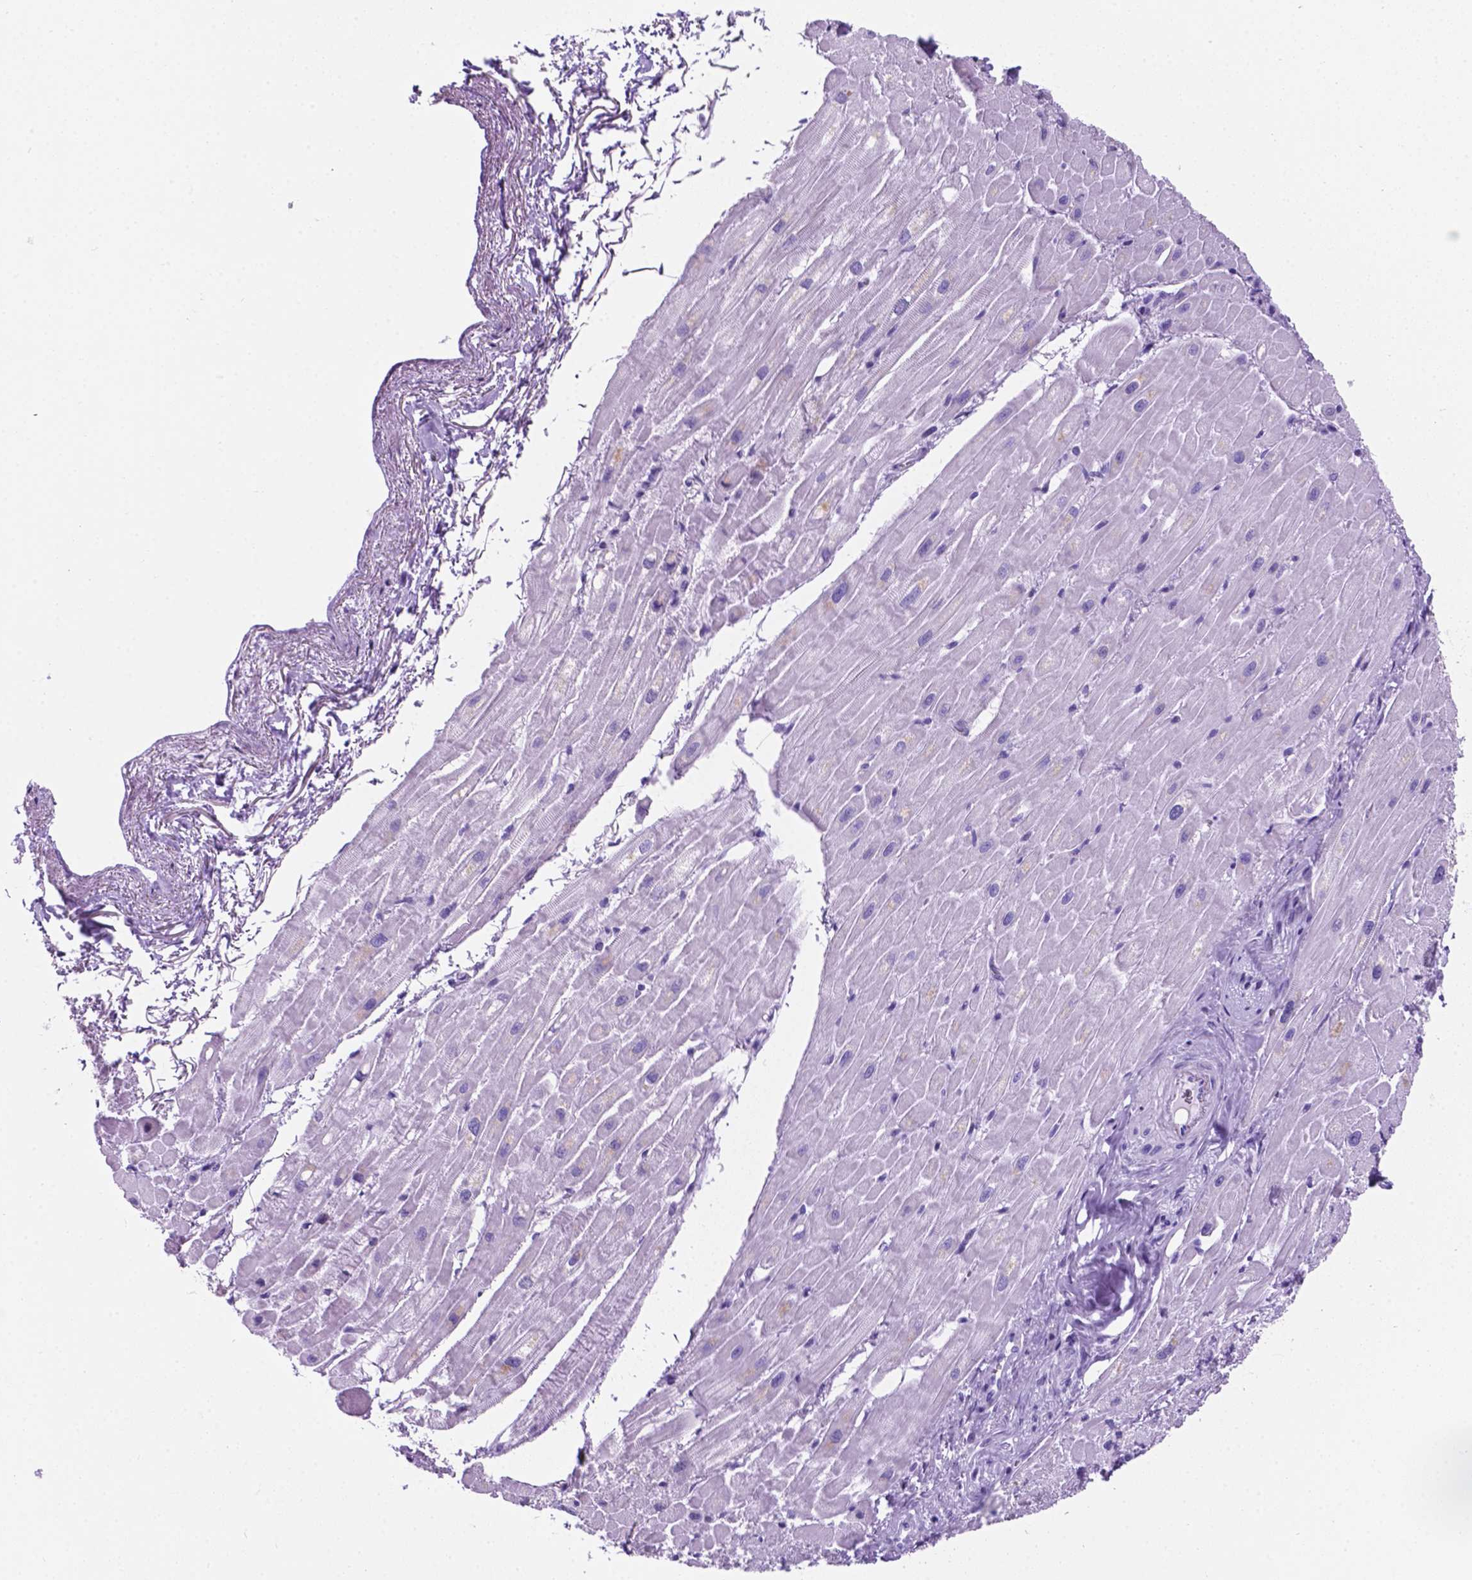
{"staining": {"intensity": "negative", "quantity": "none", "location": "none"}, "tissue": "heart muscle", "cell_type": "Cardiomyocytes", "image_type": "normal", "snomed": [{"axis": "morphology", "description": "Normal tissue, NOS"}, {"axis": "topography", "description": "Heart"}], "caption": "Immunohistochemistry (IHC) histopathology image of benign heart muscle stained for a protein (brown), which demonstrates no positivity in cardiomyocytes.", "gene": "C17orf107", "patient": {"sex": "male", "age": 62}}